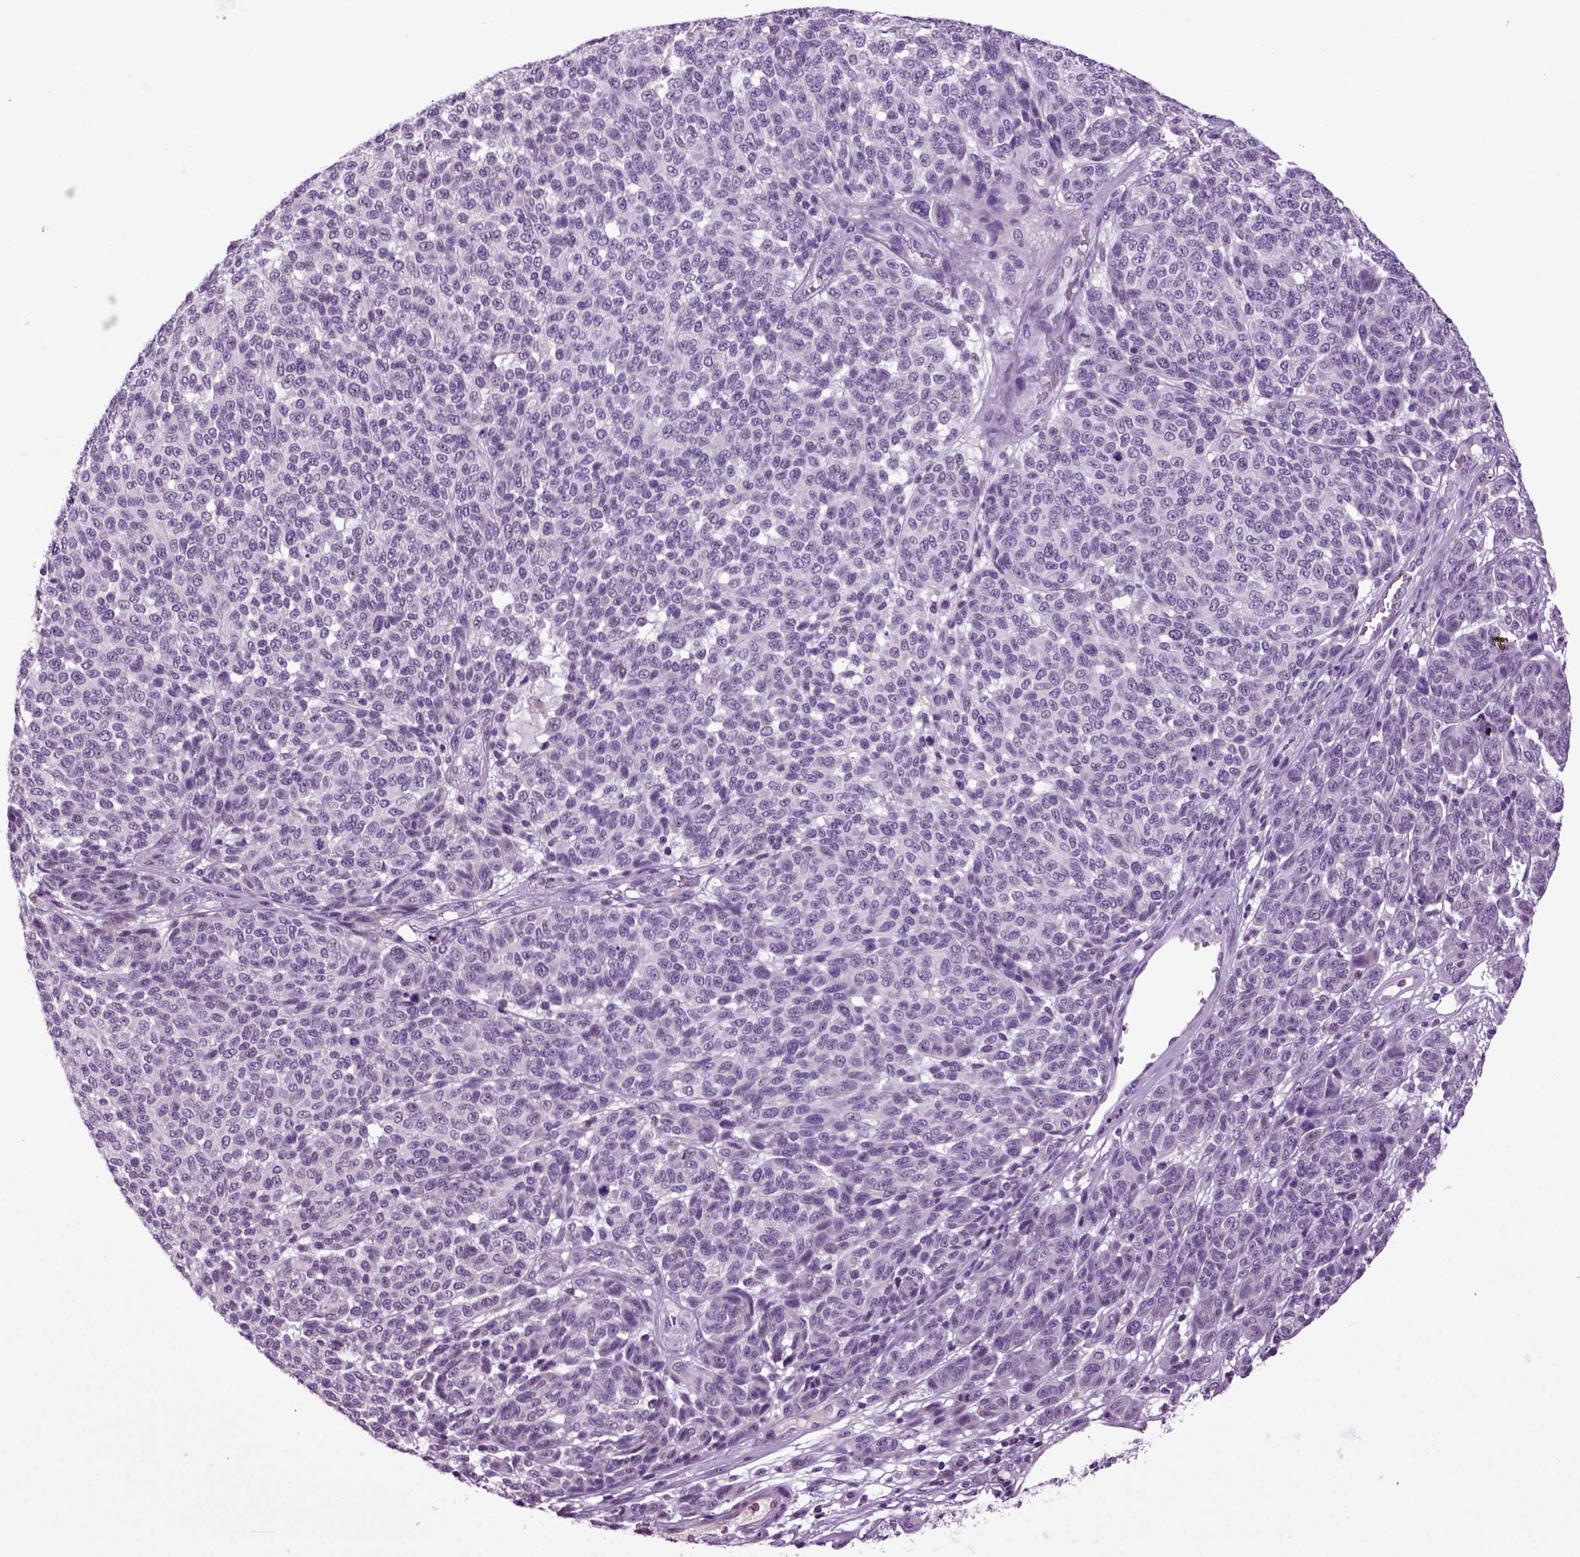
{"staining": {"intensity": "negative", "quantity": "none", "location": "none"}, "tissue": "melanoma", "cell_type": "Tumor cells", "image_type": "cancer", "snomed": [{"axis": "morphology", "description": "Malignant melanoma, NOS"}, {"axis": "topography", "description": "Skin"}], "caption": "Tumor cells are negative for protein expression in human malignant melanoma. Nuclei are stained in blue.", "gene": "FGF11", "patient": {"sex": "male", "age": 59}}